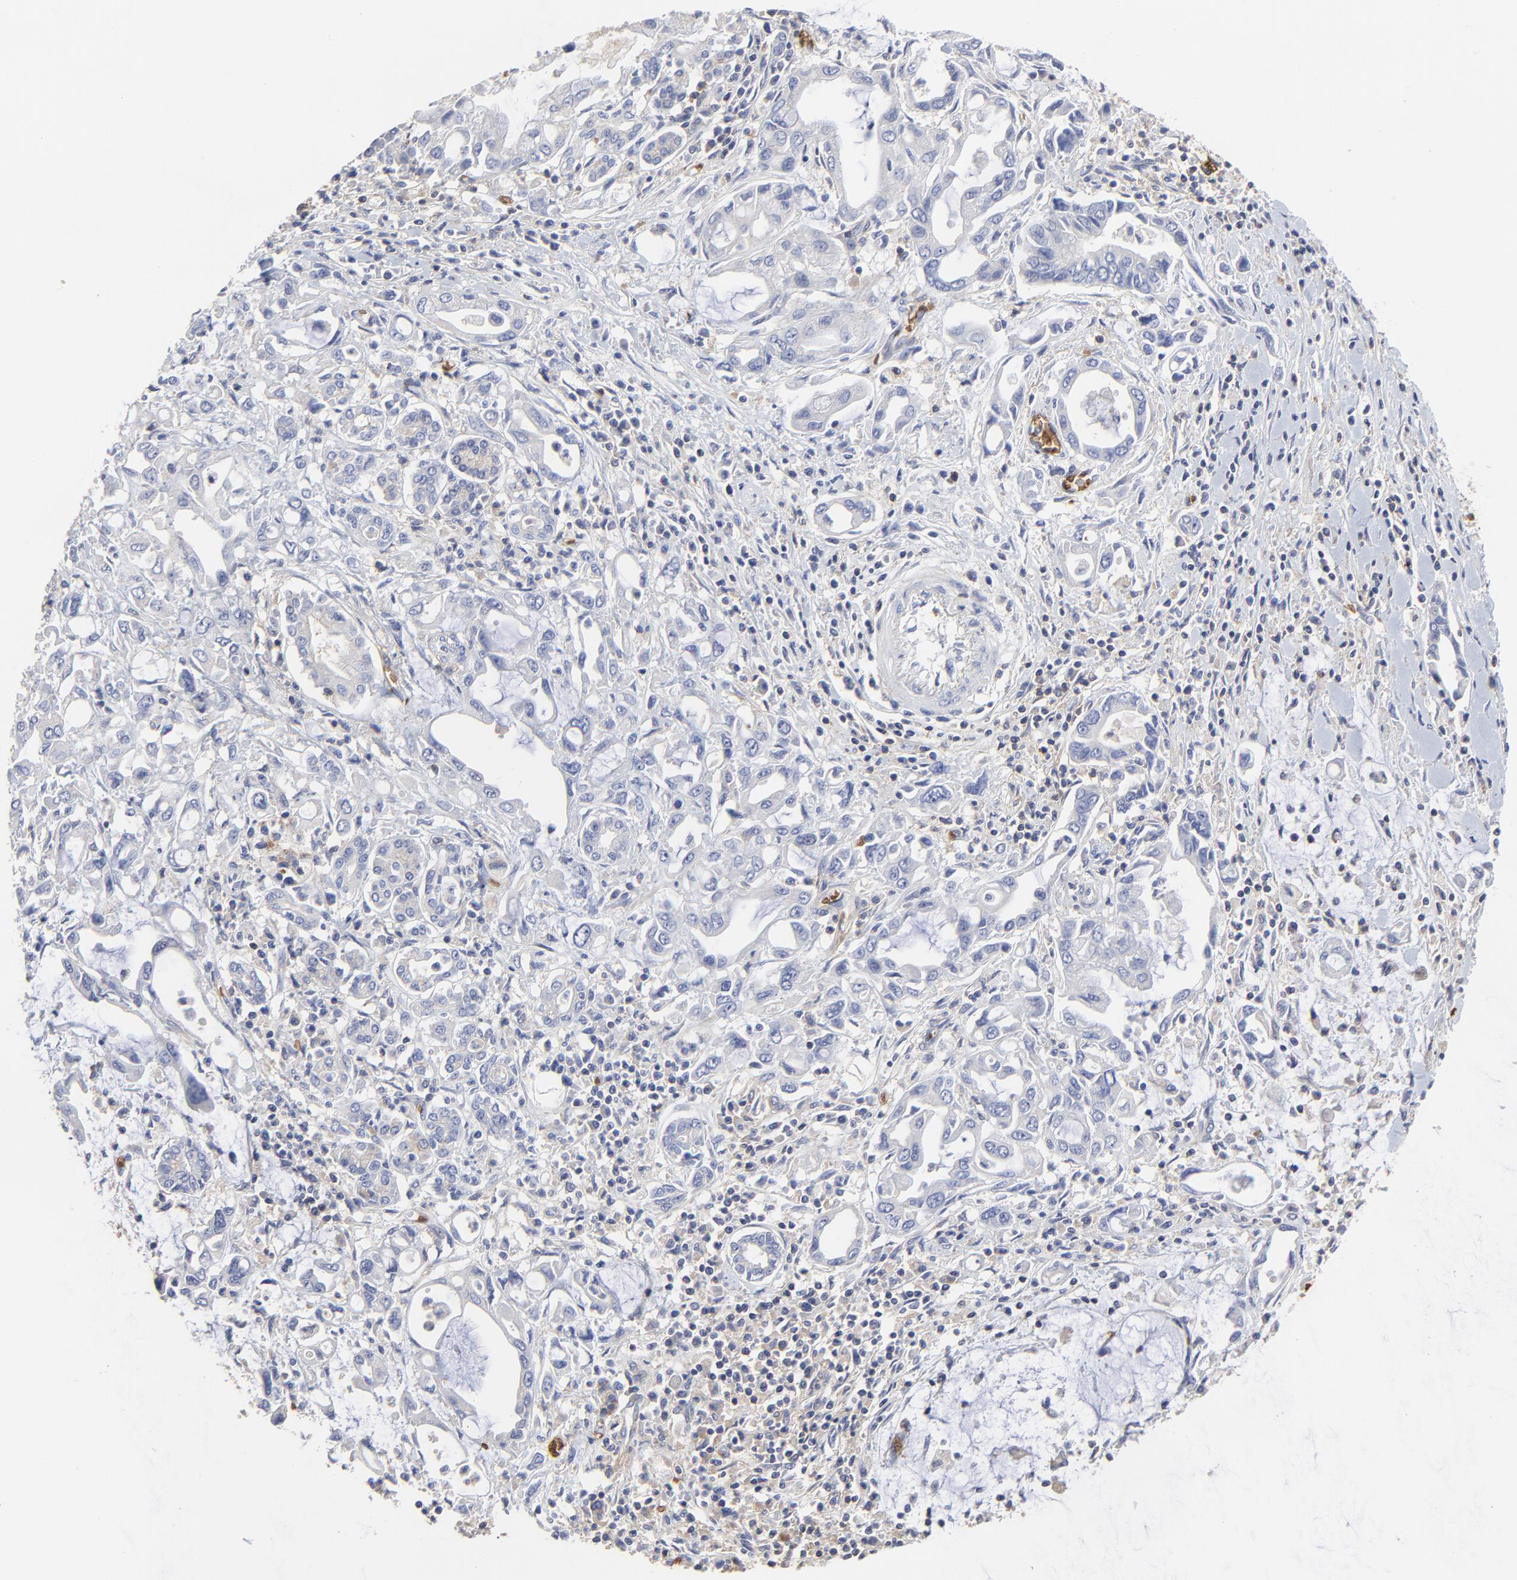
{"staining": {"intensity": "negative", "quantity": "none", "location": "none"}, "tissue": "pancreatic cancer", "cell_type": "Tumor cells", "image_type": "cancer", "snomed": [{"axis": "morphology", "description": "Adenocarcinoma, NOS"}, {"axis": "topography", "description": "Pancreas"}], "caption": "High power microscopy micrograph of an immunohistochemistry photomicrograph of adenocarcinoma (pancreatic), revealing no significant staining in tumor cells.", "gene": "PAG1", "patient": {"sex": "female", "age": 57}}